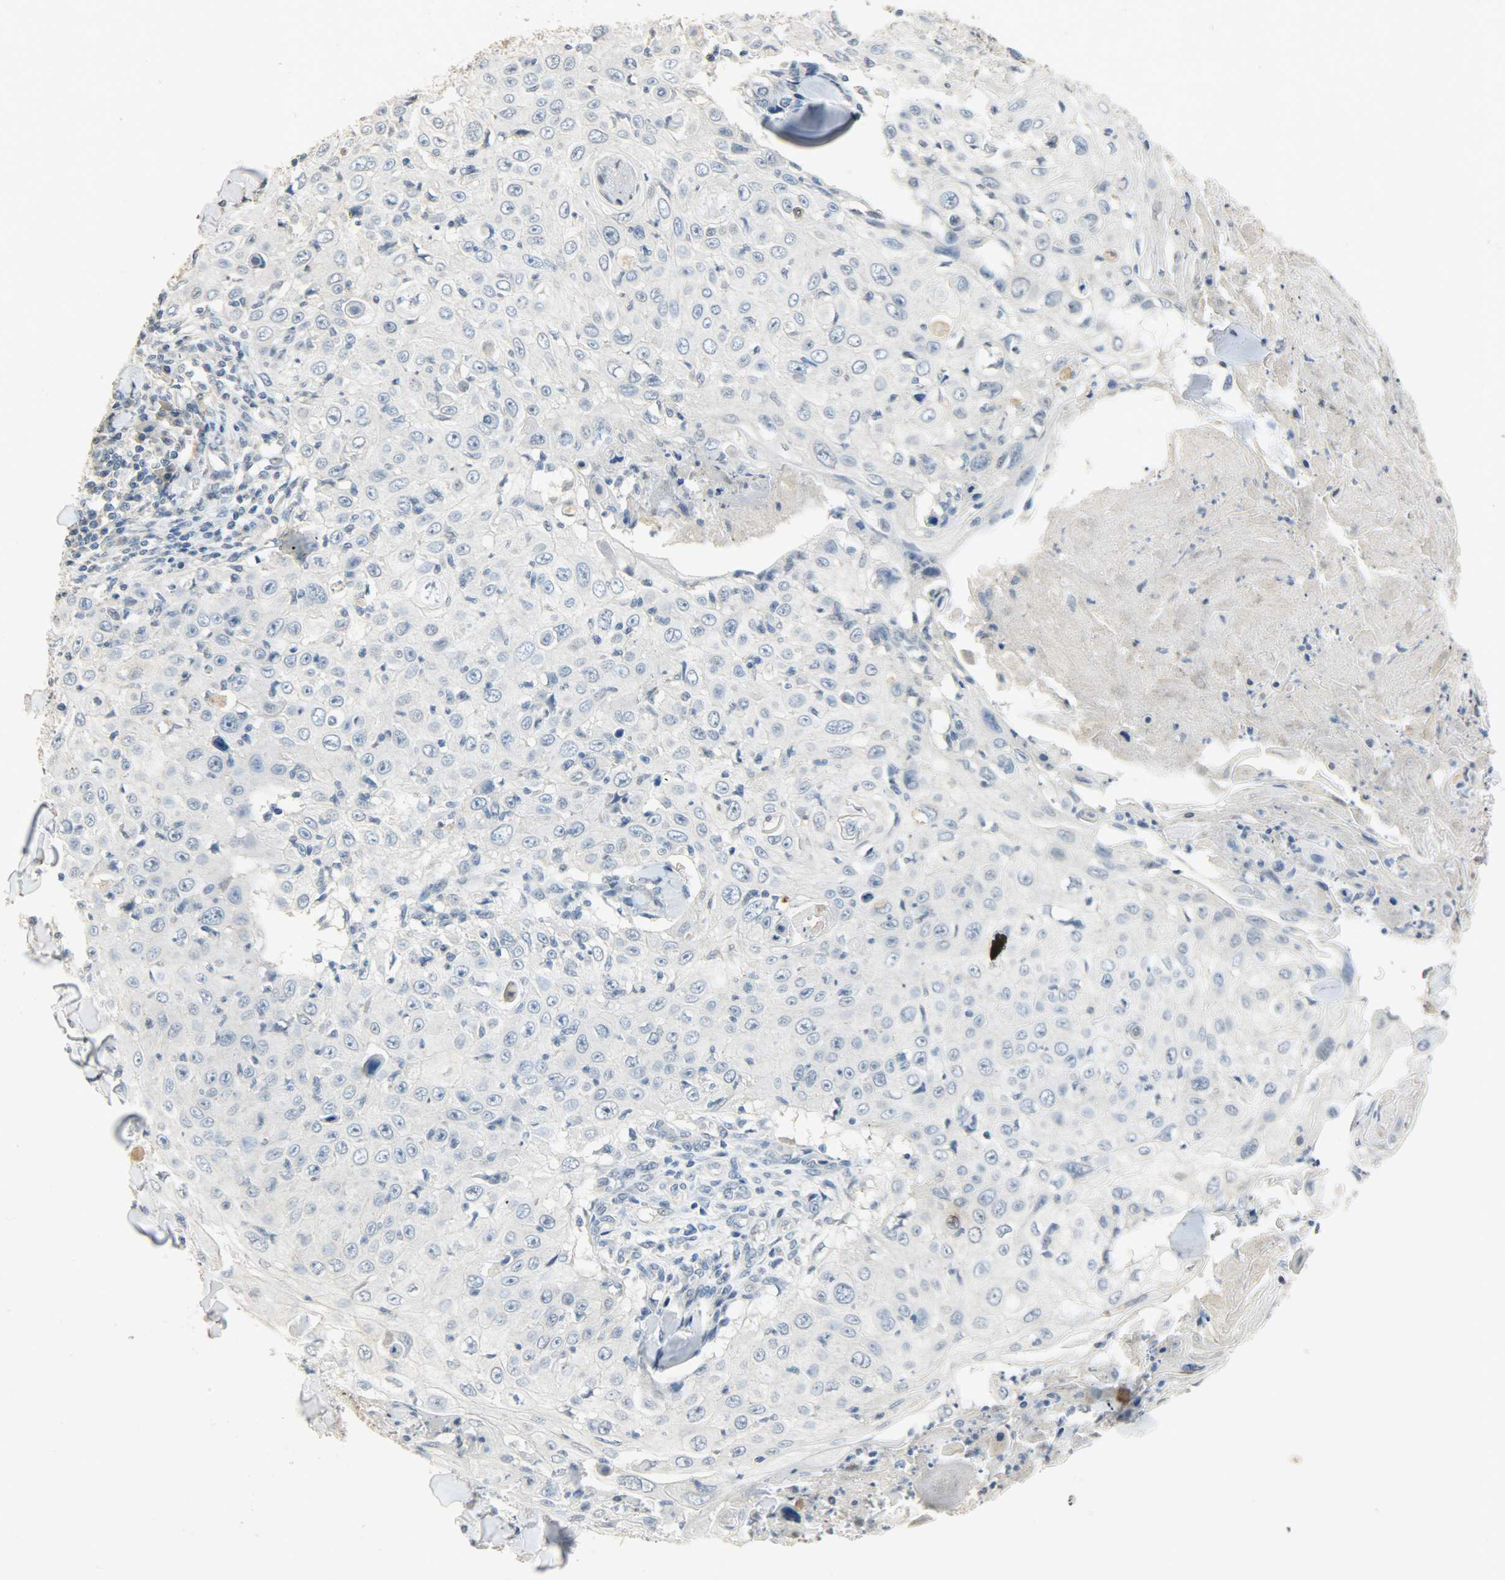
{"staining": {"intensity": "negative", "quantity": "none", "location": "none"}, "tissue": "skin cancer", "cell_type": "Tumor cells", "image_type": "cancer", "snomed": [{"axis": "morphology", "description": "Squamous cell carcinoma, NOS"}, {"axis": "topography", "description": "Skin"}], "caption": "This is an immunohistochemistry (IHC) micrograph of human skin squamous cell carcinoma. There is no expression in tumor cells.", "gene": "DNAJB6", "patient": {"sex": "male", "age": 86}}